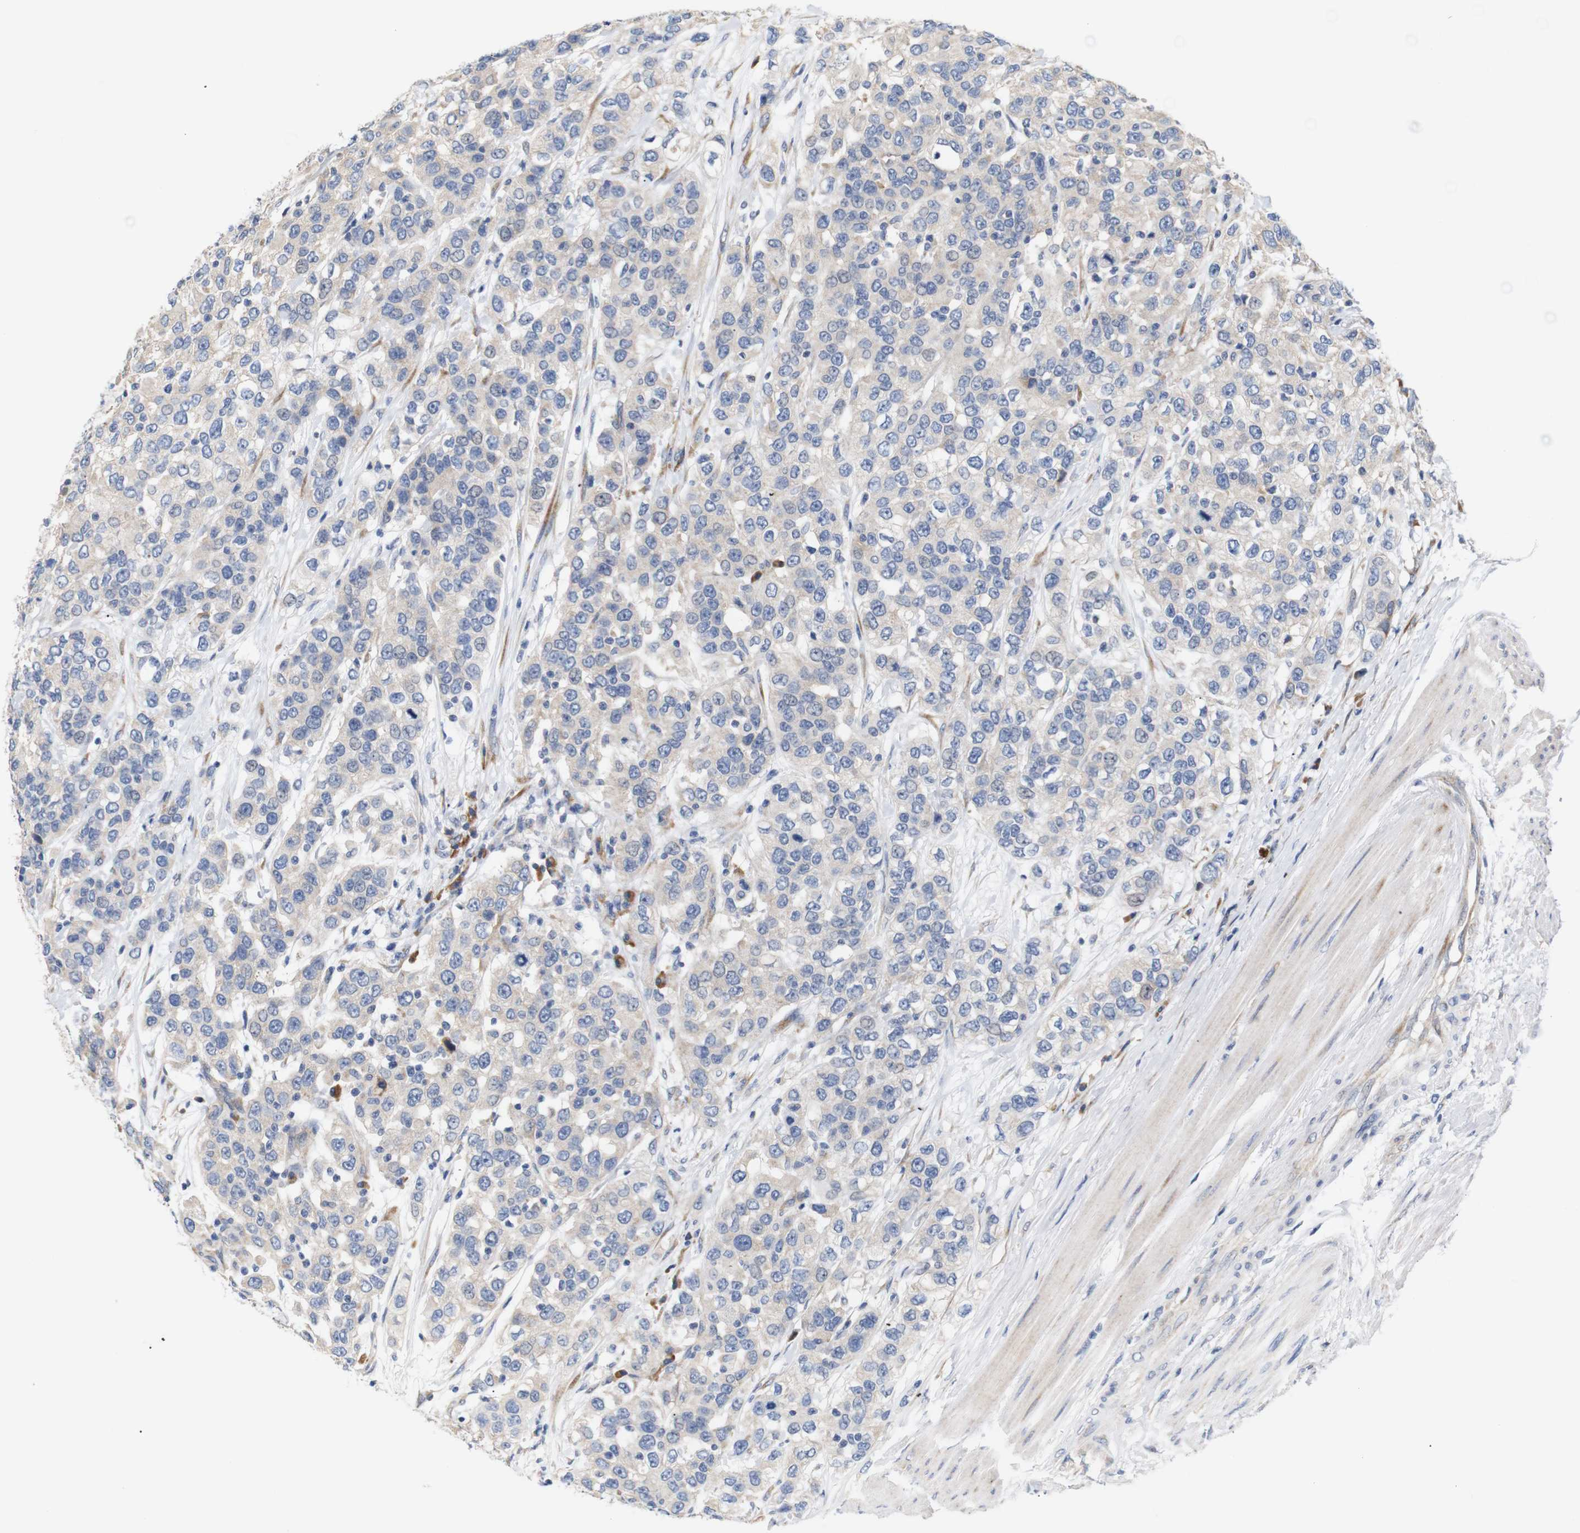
{"staining": {"intensity": "weak", "quantity": ">75%", "location": "cytoplasmic/membranous"}, "tissue": "urothelial cancer", "cell_type": "Tumor cells", "image_type": "cancer", "snomed": [{"axis": "morphology", "description": "Urothelial carcinoma, High grade"}, {"axis": "topography", "description": "Urinary bladder"}], "caption": "Weak cytoplasmic/membranous staining for a protein is present in approximately >75% of tumor cells of high-grade urothelial carcinoma using IHC.", "gene": "TRIM5", "patient": {"sex": "female", "age": 80}}